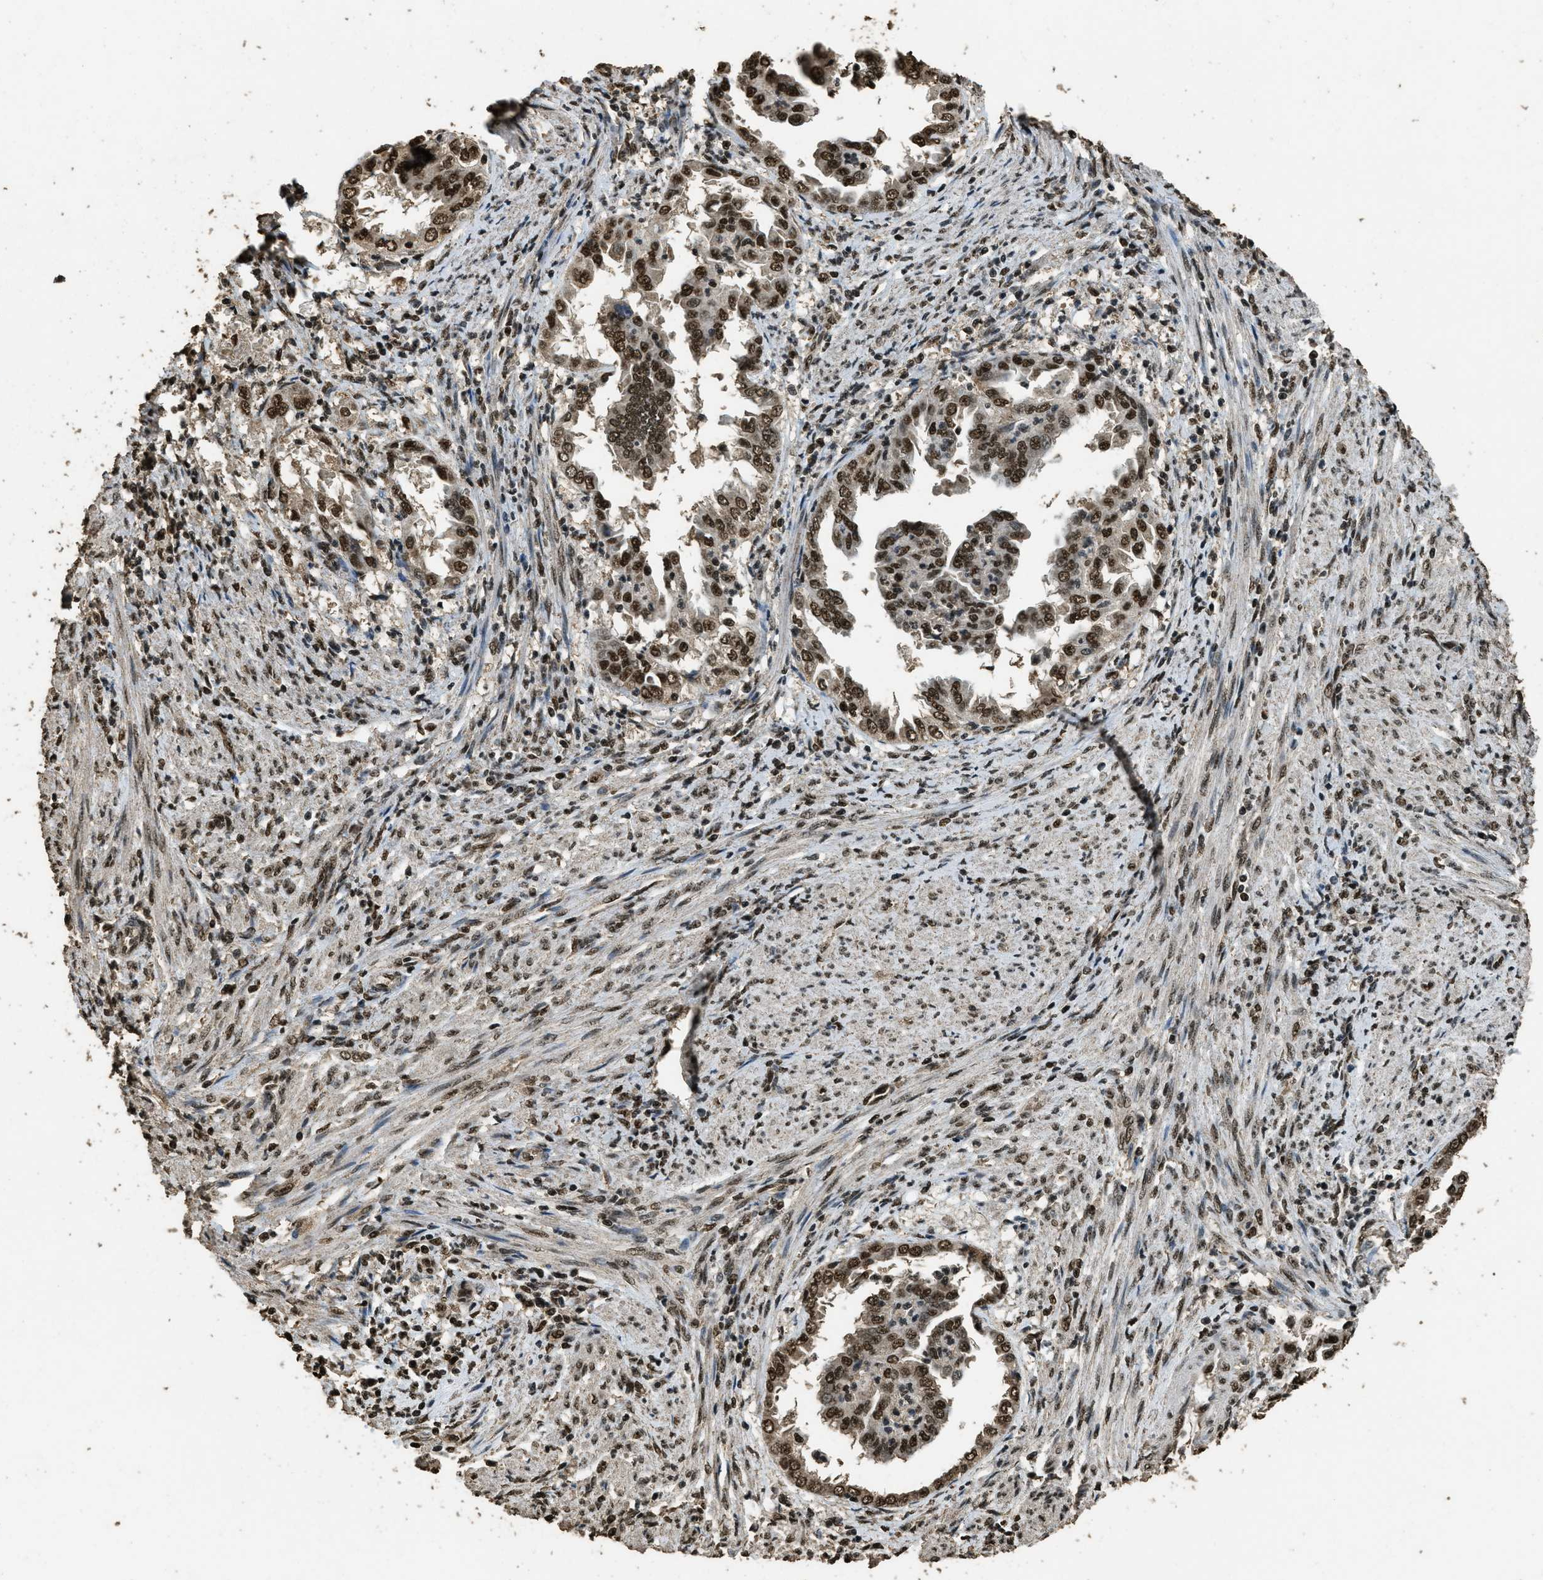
{"staining": {"intensity": "strong", "quantity": ">75%", "location": "nuclear"}, "tissue": "endometrial cancer", "cell_type": "Tumor cells", "image_type": "cancer", "snomed": [{"axis": "morphology", "description": "Adenocarcinoma, NOS"}, {"axis": "topography", "description": "Endometrium"}], "caption": "This is an image of immunohistochemistry (IHC) staining of endometrial cancer (adenocarcinoma), which shows strong staining in the nuclear of tumor cells.", "gene": "MYB", "patient": {"sex": "female", "age": 85}}